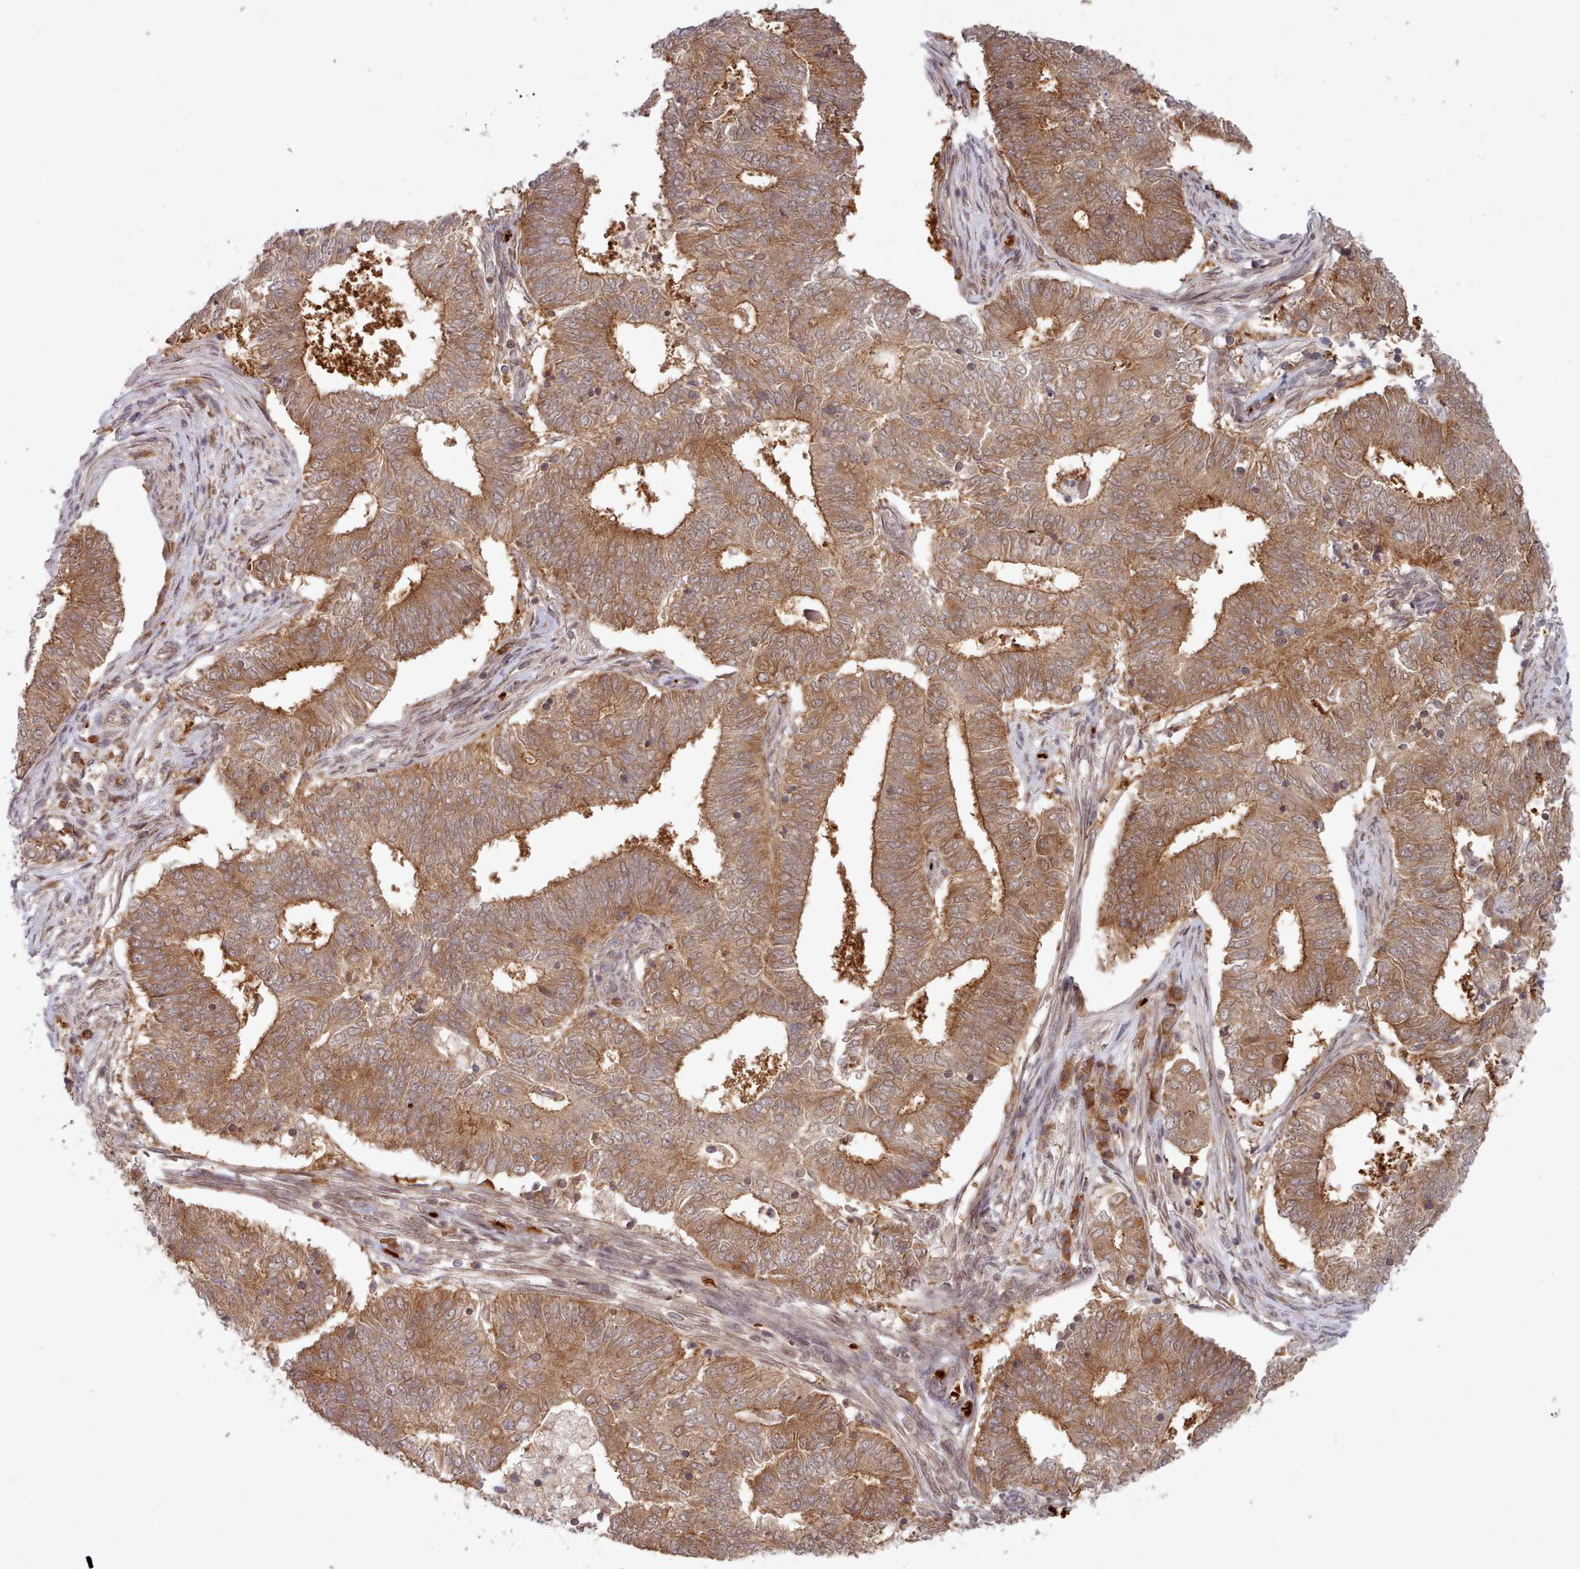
{"staining": {"intensity": "moderate", "quantity": ">75%", "location": "cytoplasmic/membranous"}, "tissue": "endometrial cancer", "cell_type": "Tumor cells", "image_type": "cancer", "snomed": [{"axis": "morphology", "description": "Adenocarcinoma, NOS"}, {"axis": "topography", "description": "Endometrium"}], "caption": "This is an image of IHC staining of endometrial cancer (adenocarcinoma), which shows moderate staining in the cytoplasmic/membranous of tumor cells.", "gene": "UBE2G1", "patient": {"sex": "female", "age": 62}}